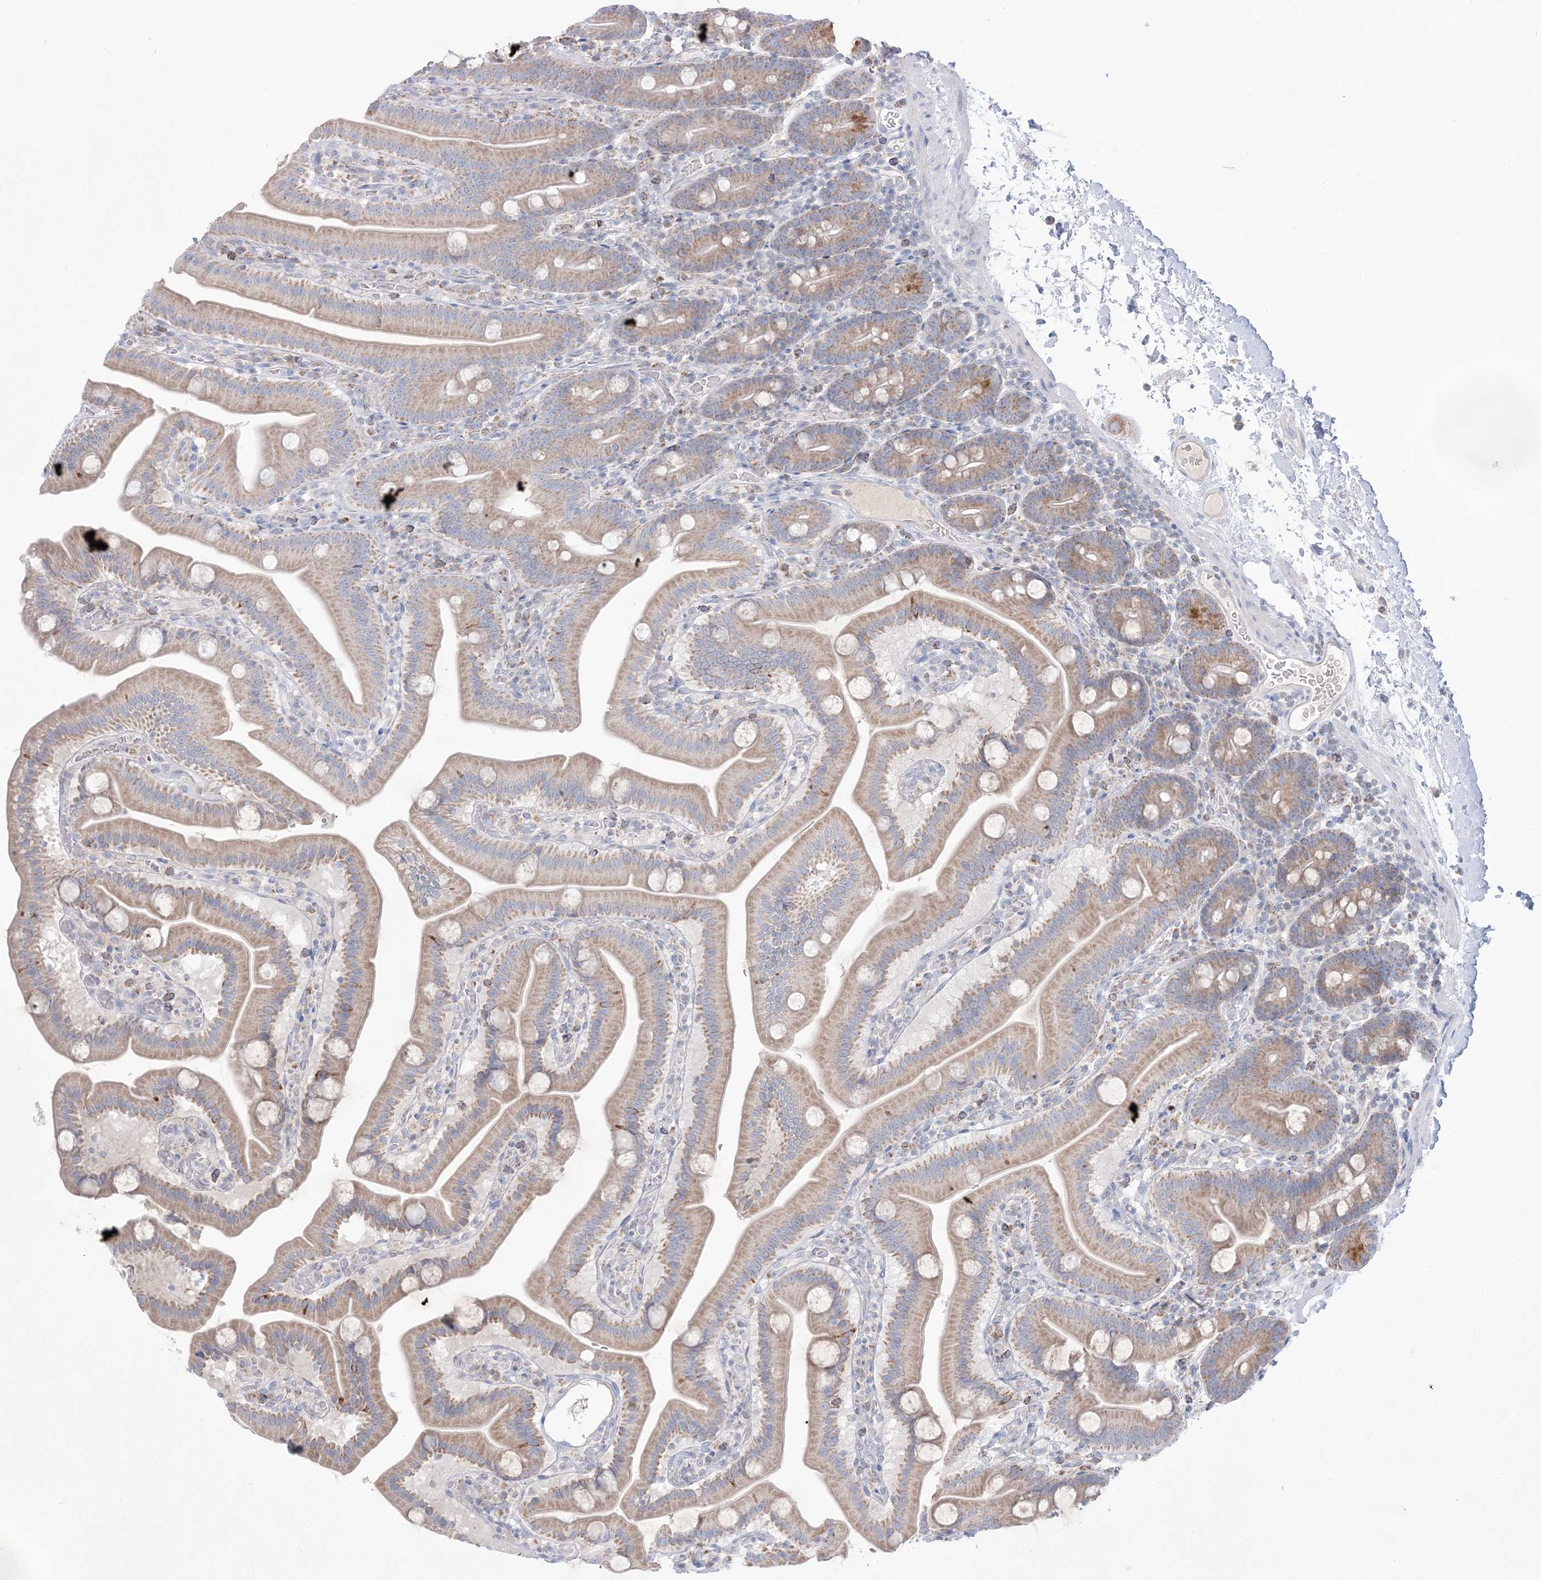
{"staining": {"intensity": "moderate", "quantity": ">75%", "location": "cytoplasmic/membranous"}, "tissue": "duodenum", "cell_type": "Glandular cells", "image_type": "normal", "snomed": [{"axis": "morphology", "description": "Normal tissue, NOS"}, {"axis": "topography", "description": "Duodenum"}], "caption": "Protein expression analysis of normal duodenum demonstrates moderate cytoplasmic/membranous expression in approximately >75% of glandular cells. Immunohistochemistry (ihc) stains the protein of interest in brown and the nuclei are stained blue.", "gene": "KCTD6", "patient": {"sex": "male", "age": 55}}